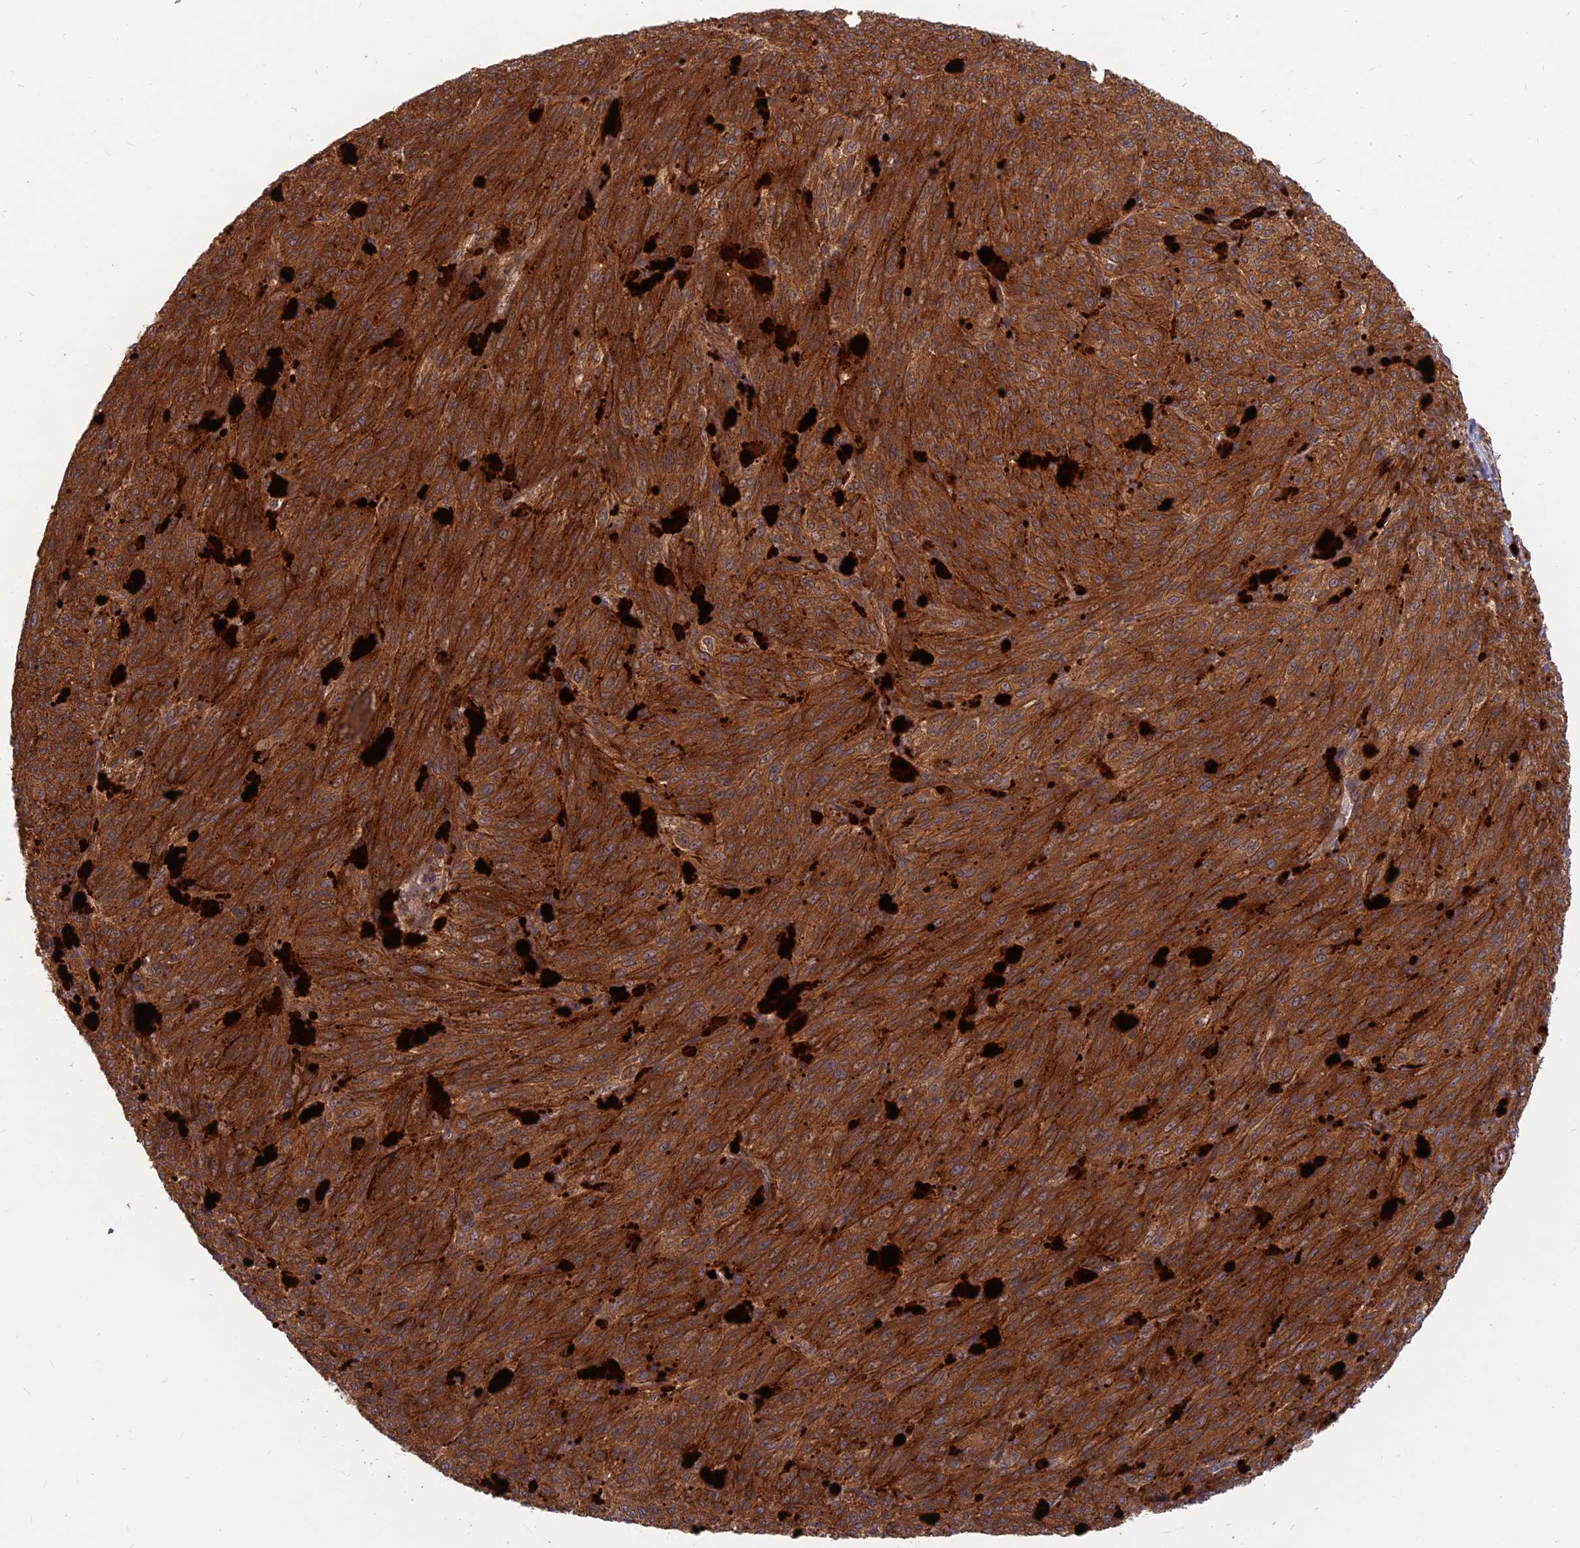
{"staining": {"intensity": "strong", "quantity": ">75%", "location": "cytoplasmic/membranous"}, "tissue": "melanoma", "cell_type": "Tumor cells", "image_type": "cancer", "snomed": [{"axis": "morphology", "description": "Malignant melanoma, NOS"}, {"axis": "topography", "description": "Skin"}], "caption": "Brown immunohistochemical staining in human melanoma exhibits strong cytoplasmic/membranous staining in about >75% of tumor cells.", "gene": "RELCH", "patient": {"sex": "female", "age": 52}}